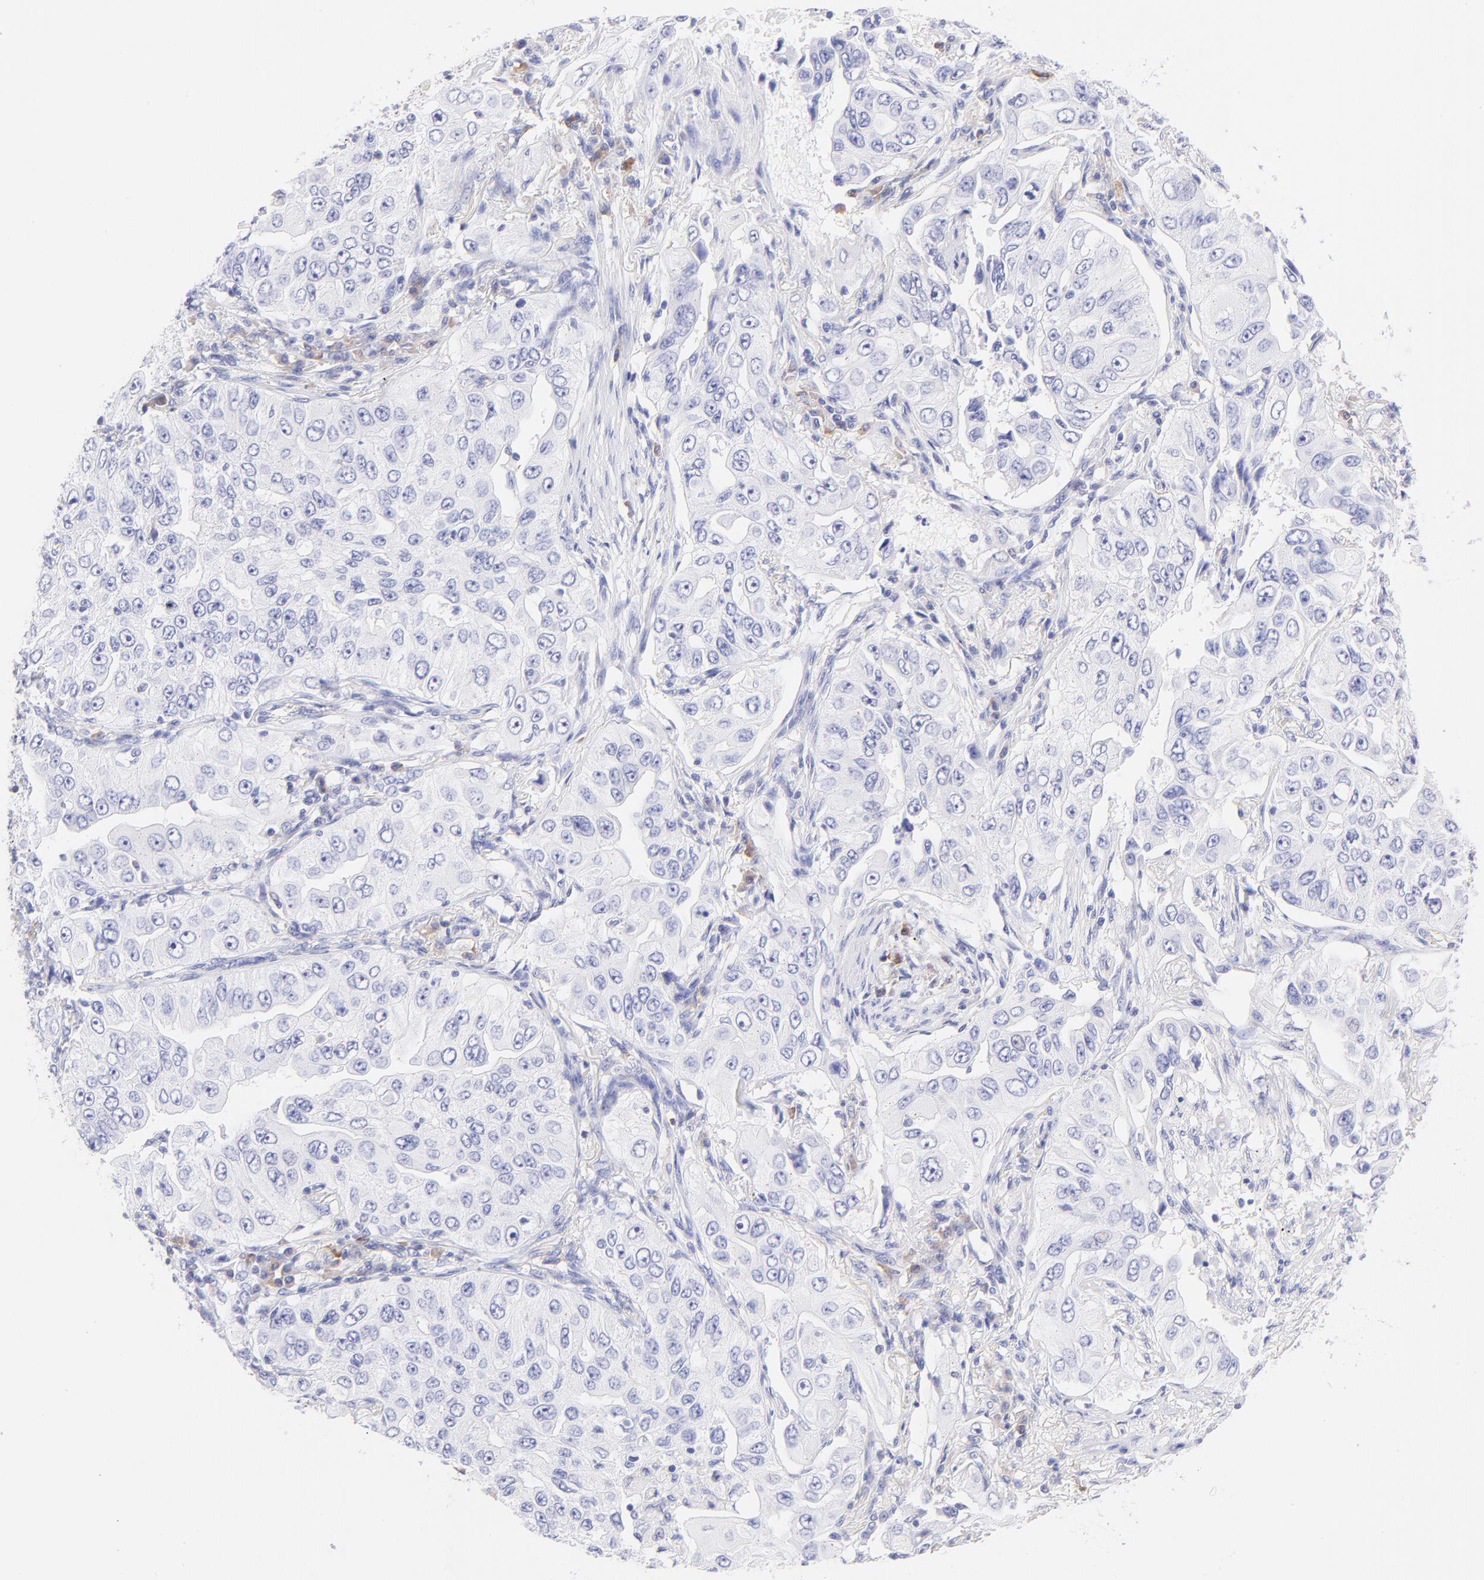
{"staining": {"intensity": "negative", "quantity": "none", "location": "none"}, "tissue": "lung cancer", "cell_type": "Tumor cells", "image_type": "cancer", "snomed": [{"axis": "morphology", "description": "Adenocarcinoma, NOS"}, {"axis": "topography", "description": "Lung"}], "caption": "Adenocarcinoma (lung) was stained to show a protein in brown. There is no significant staining in tumor cells.", "gene": "IRAG2", "patient": {"sex": "male", "age": 84}}